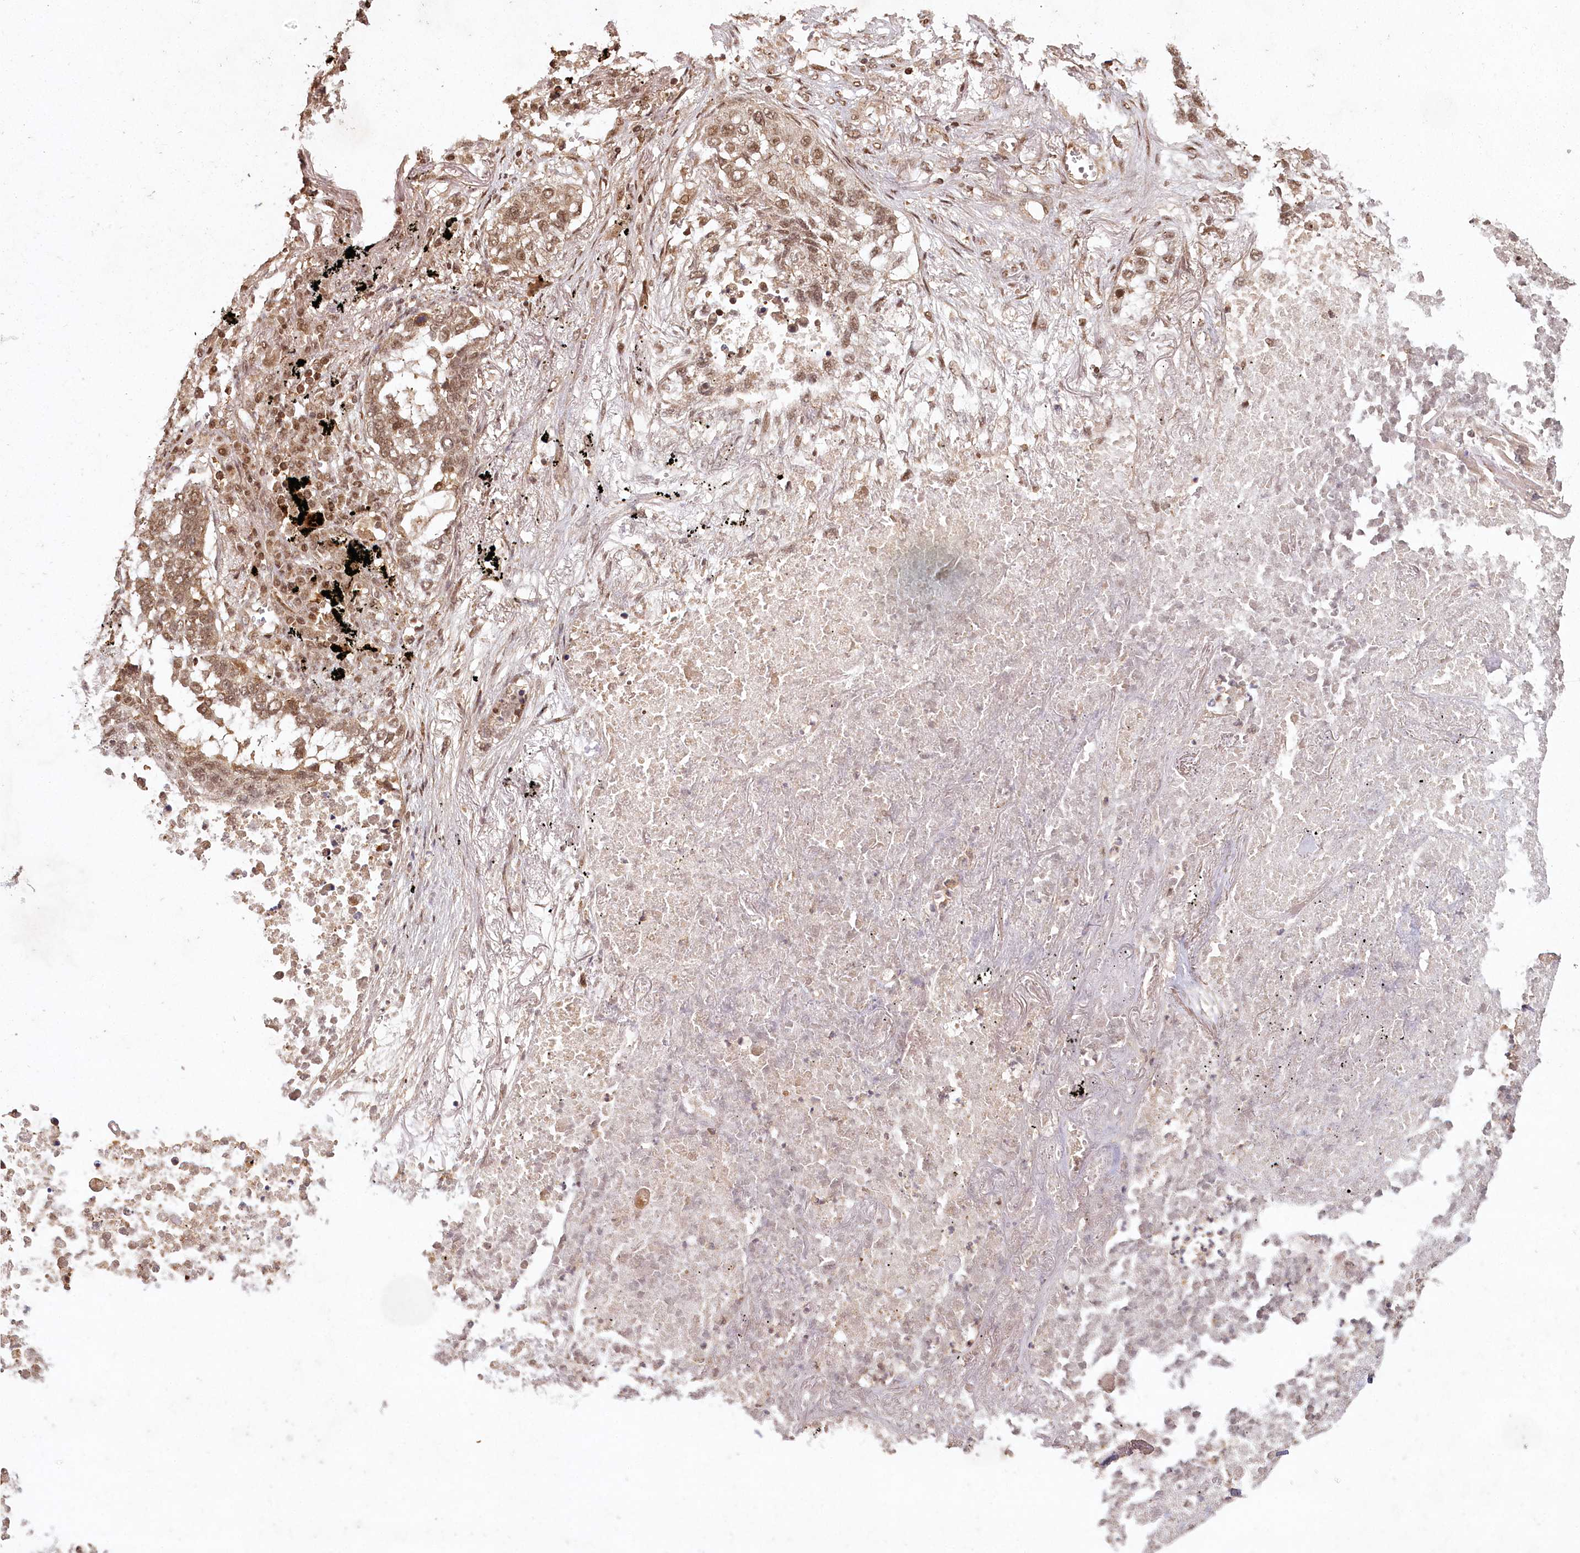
{"staining": {"intensity": "moderate", "quantity": ">75%", "location": "nuclear"}, "tissue": "lung cancer", "cell_type": "Tumor cells", "image_type": "cancer", "snomed": [{"axis": "morphology", "description": "Squamous cell carcinoma, NOS"}, {"axis": "topography", "description": "Lung"}], "caption": "This micrograph exhibits squamous cell carcinoma (lung) stained with immunohistochemistry (IHC) to label a protein in brown. The nuclear of tumor cells show moderate positivity for the protein. Nuclei are counter-stained blue.", "gene": "MICU1", "patient": {"sex": "female", "age": 63}}